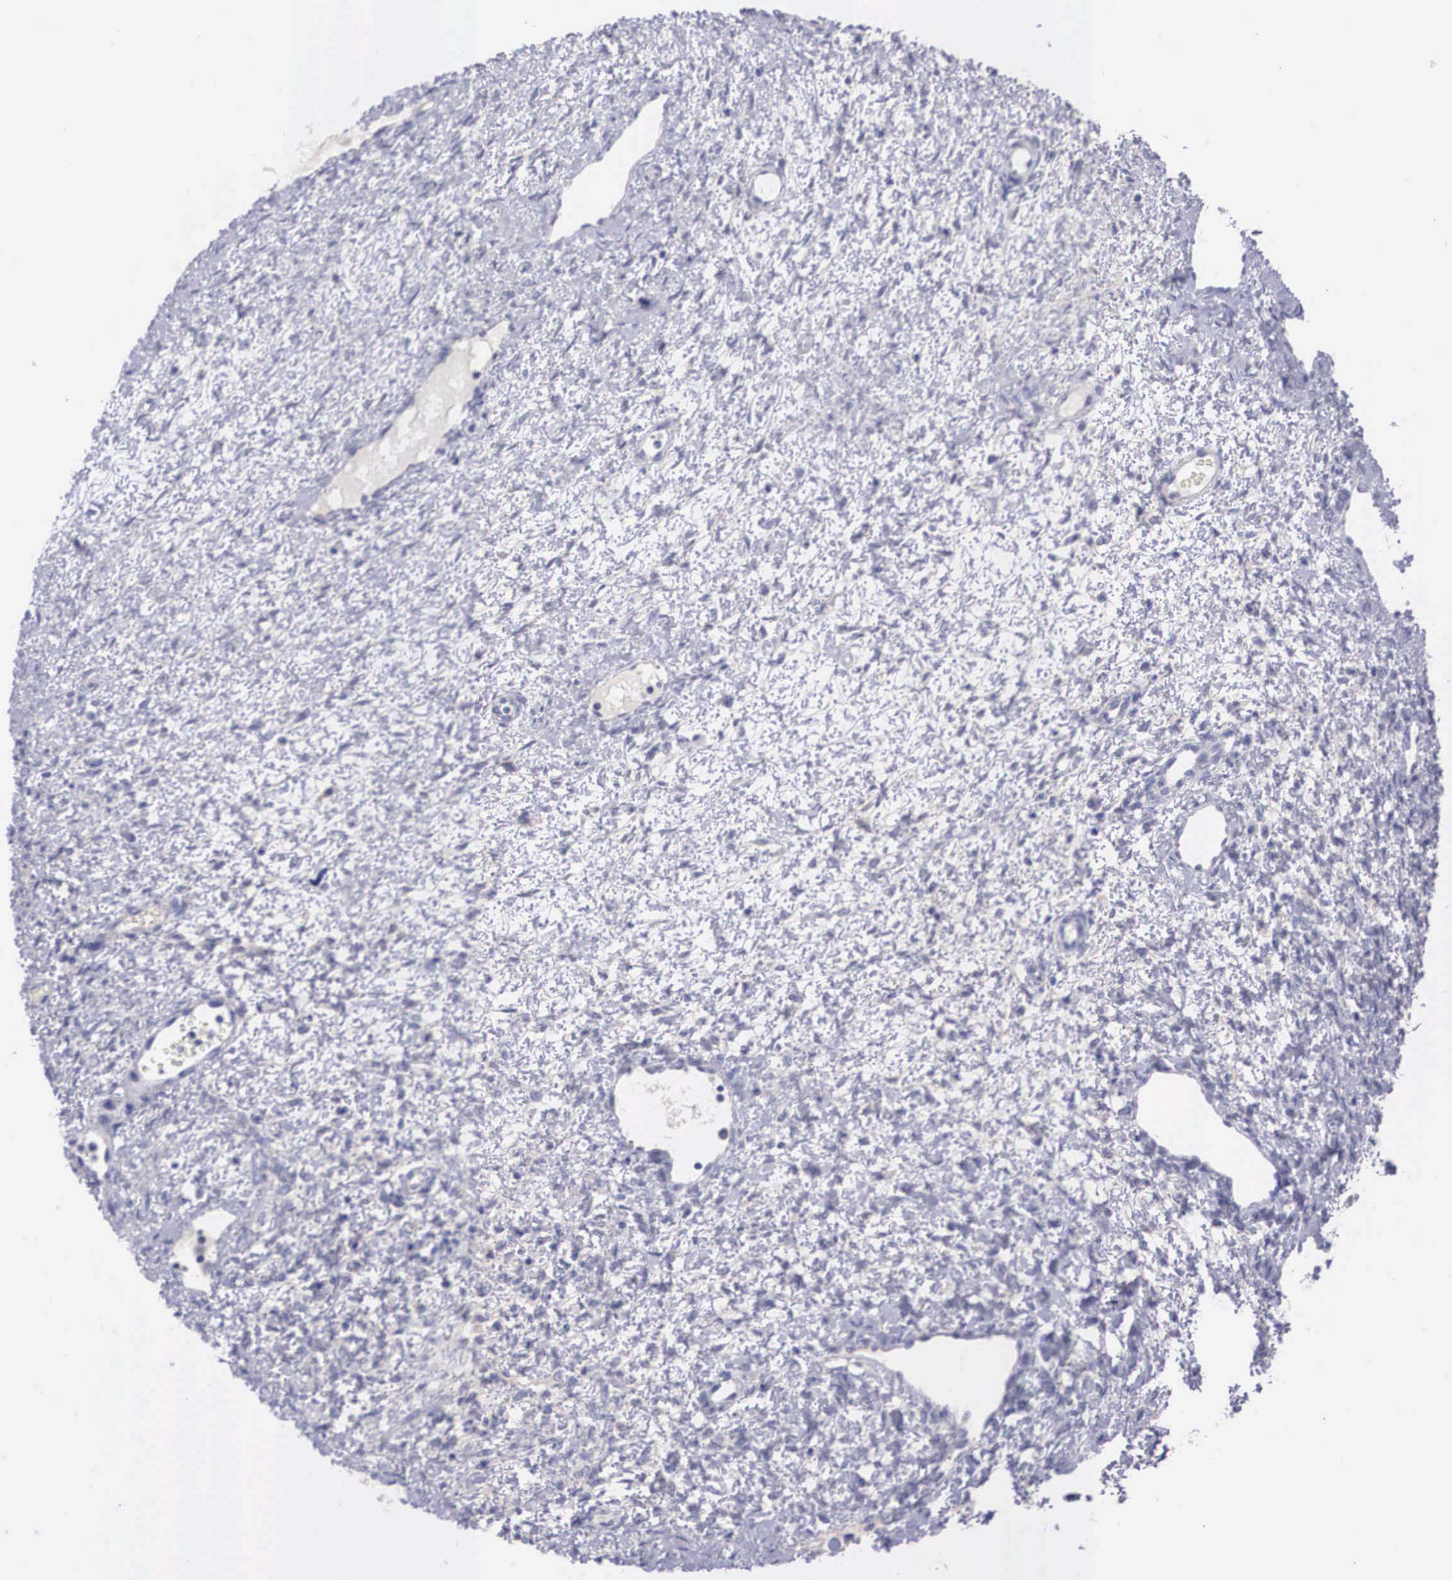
{"staining": {"intensity": "negative", "quantity": "none", "location": "none"}, "tissue": "ovary", "cell_type": "Ovarian stroma cells", "image_type": "normal", "snomed": [{"axis": "morphology", "description": "Normal tissue, NOS"}, {"axis": "topography", "description": "Ovary"}], "caption": "Histopathology image shows no significant protein staining in ovarian stroma cells of unremarkable ovary.", "gene": "REPS2", "patient": {"sex": "female", "age": 32}}